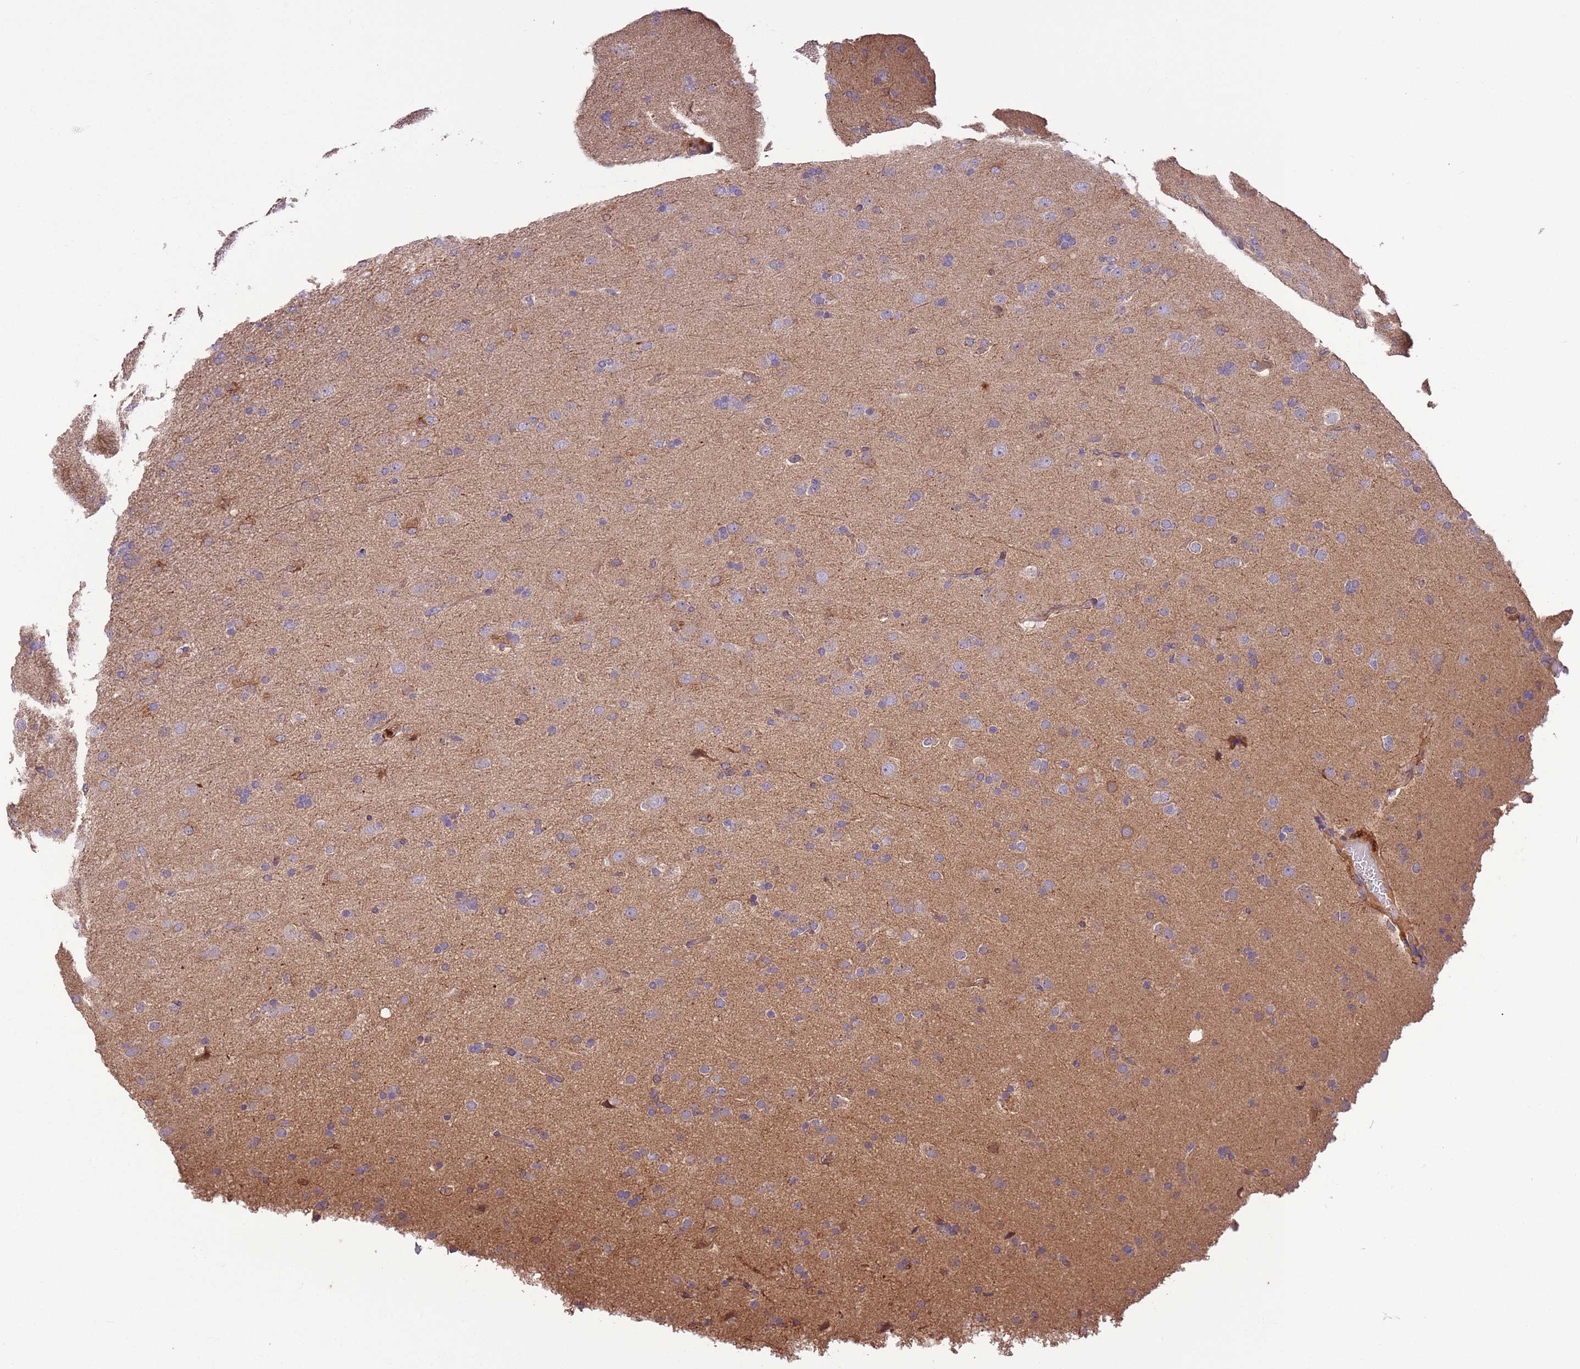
{"staining": {"intensity": "weak", "quantity": "25%-75%", "location": "cytoplasmic/membranous"}, "tissue": "glioma", "cell_type": "Tumor cells", "image_type": "cancer", "snomed": [{"axis": "morphology", "description": "Glioma, malignant, Low grade"}, {"axis": "topography", "description": "Brain"}], "caption": "The immunohistochemical stain shows weak cytoplasmic/membranous staining in tumor cells of glioma tissue.", "gene": "FAM89B", "patient": {"sex": "male", "age": 65}}